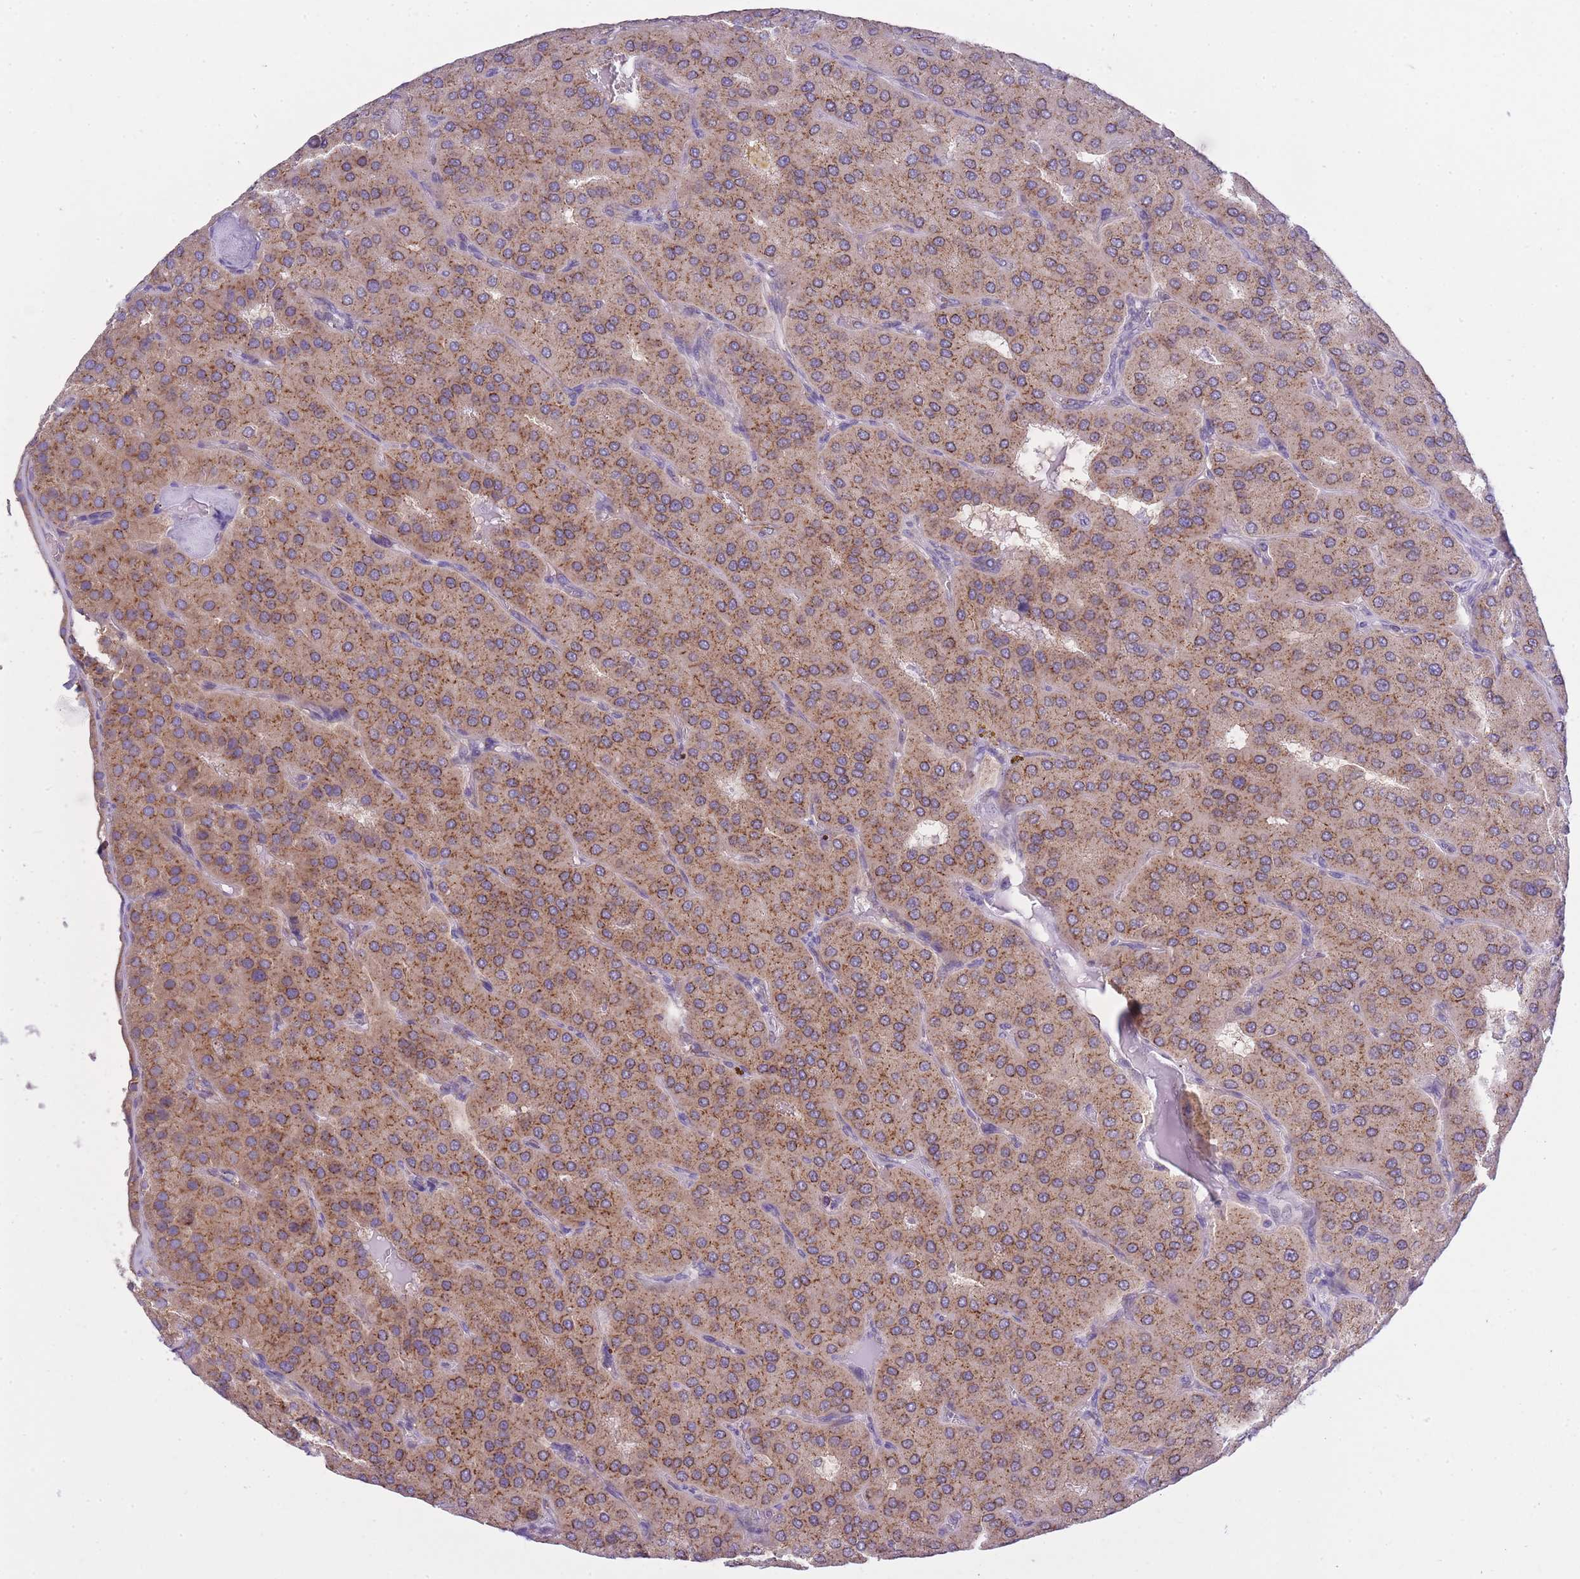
{"staining": {"intensity": "moderate", "quantity": ">75%", "location": "cytoplasmic/membranous"}, "tissue": "parathyroid gland", "cell_type": "Glandular cells", "image_type": "normal", "snomed": [{"axis": "morphology", "description": "Normal tissue, NOS"}, {"axis": "morphology", "description": "Adenoma, NOS"}, {"axis": "topography", "description": "Parathyroid gland"}], "caption": "Unremarkable parathyroid gland reveals moderate cytoplasmic/membranous staining in about >75% of glandular cells, visualized by immunohistochemistry. The staining was performed using DAB (3,3'-diaminobenzidine), with brown indicating positive protein expression. Nuclei are stained blue with hematoxylin.", "gene": "COPG1", "patient": {"sex": "female", "age": 86}}